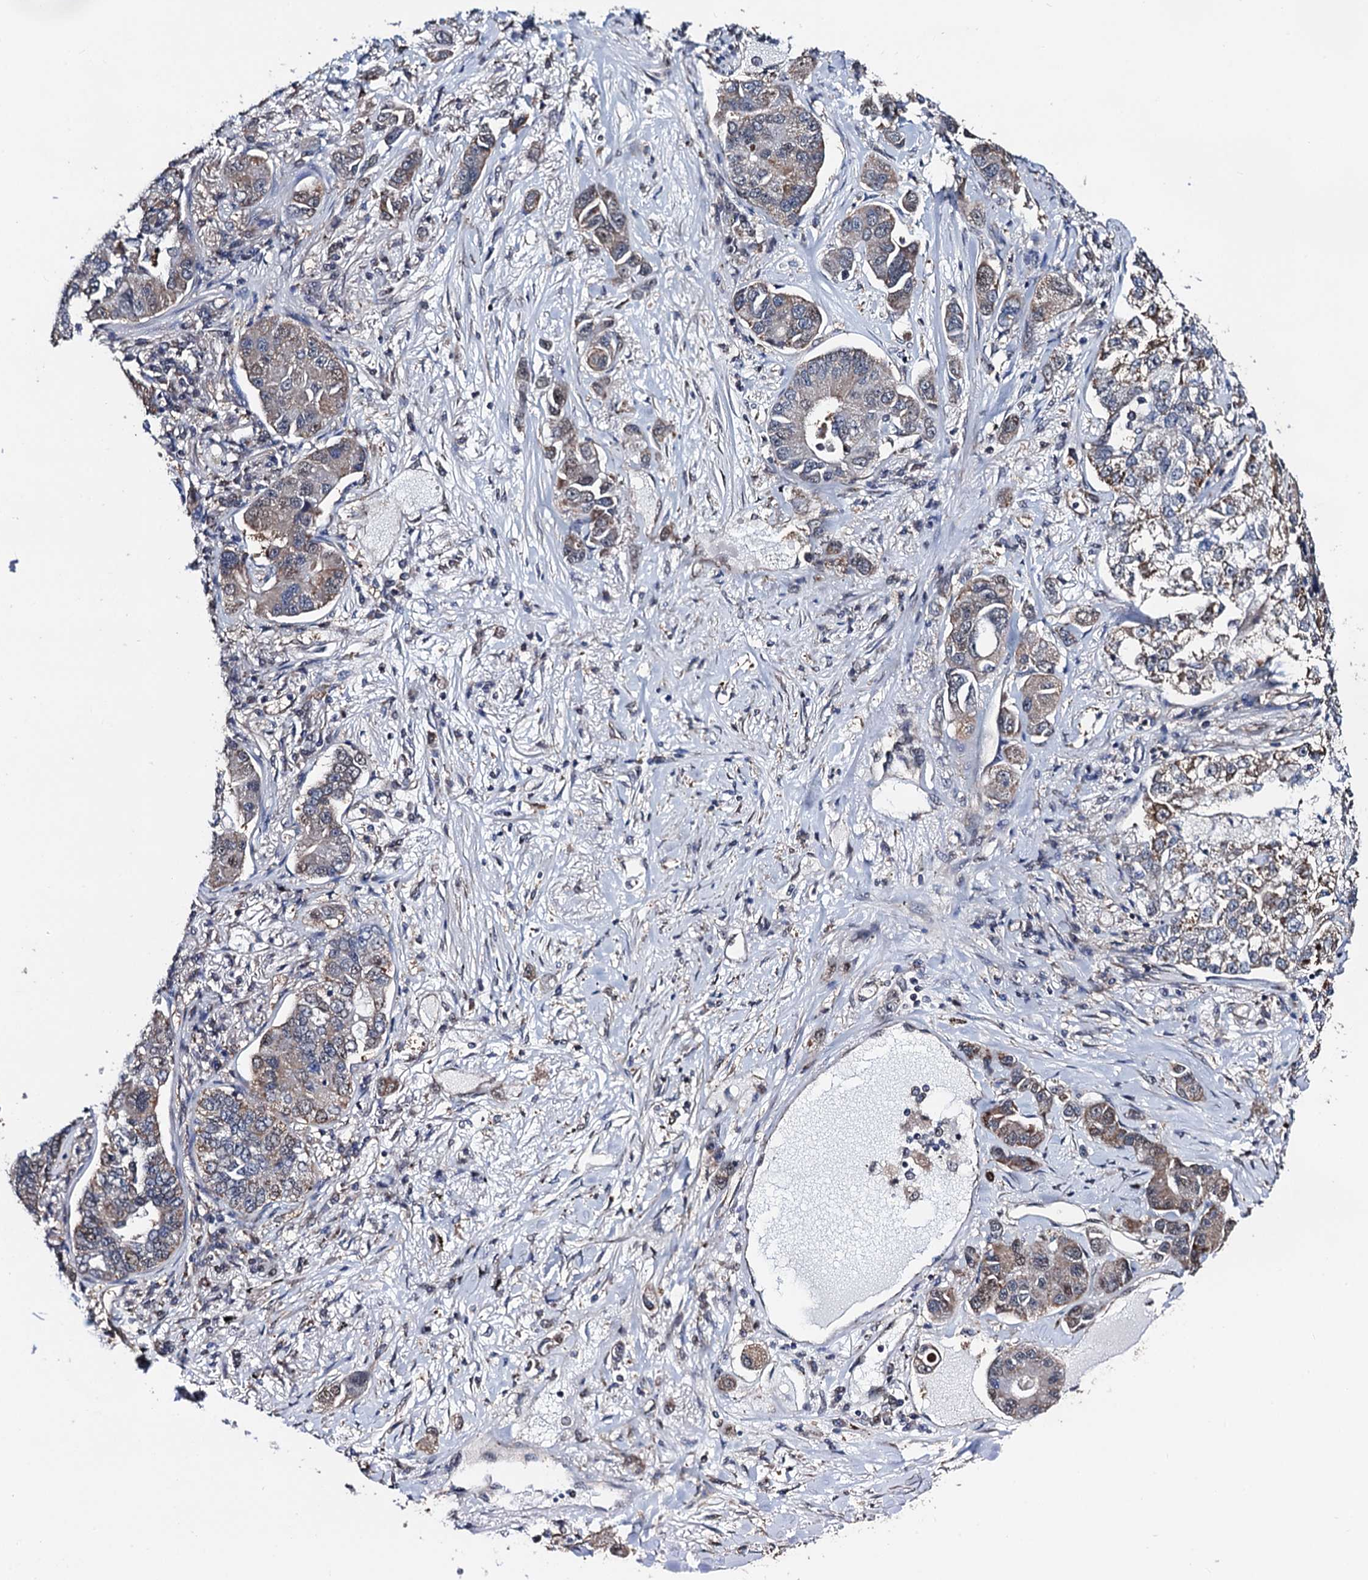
{"staining": {"intensity": "moderate", "quantity": "<25%", "location": "cytoplasmic/membranous"}, "tissue": "lung cancer", "cell_type": "Tumor cells", "image_type": "cancer", "snomed": [{"axis": "morphology", "description": "Adenocarcinoma, NOS"}, {"axis": "topography", "description": "Lung"}], "caption": "Adenocarcinoma (lung) tissue exhibits moderate cytoplasmic/membranous expression in about <25% of tumor cells, visualized by immunohistochemistry. The staining was performed using DAB to visualize the protein expression in brown, while the nuclei were stained in blue with hematoxylin (Magnification: 20x).", "gene": "PTCD3", "patient": {"sex": "male", "age": 49}}